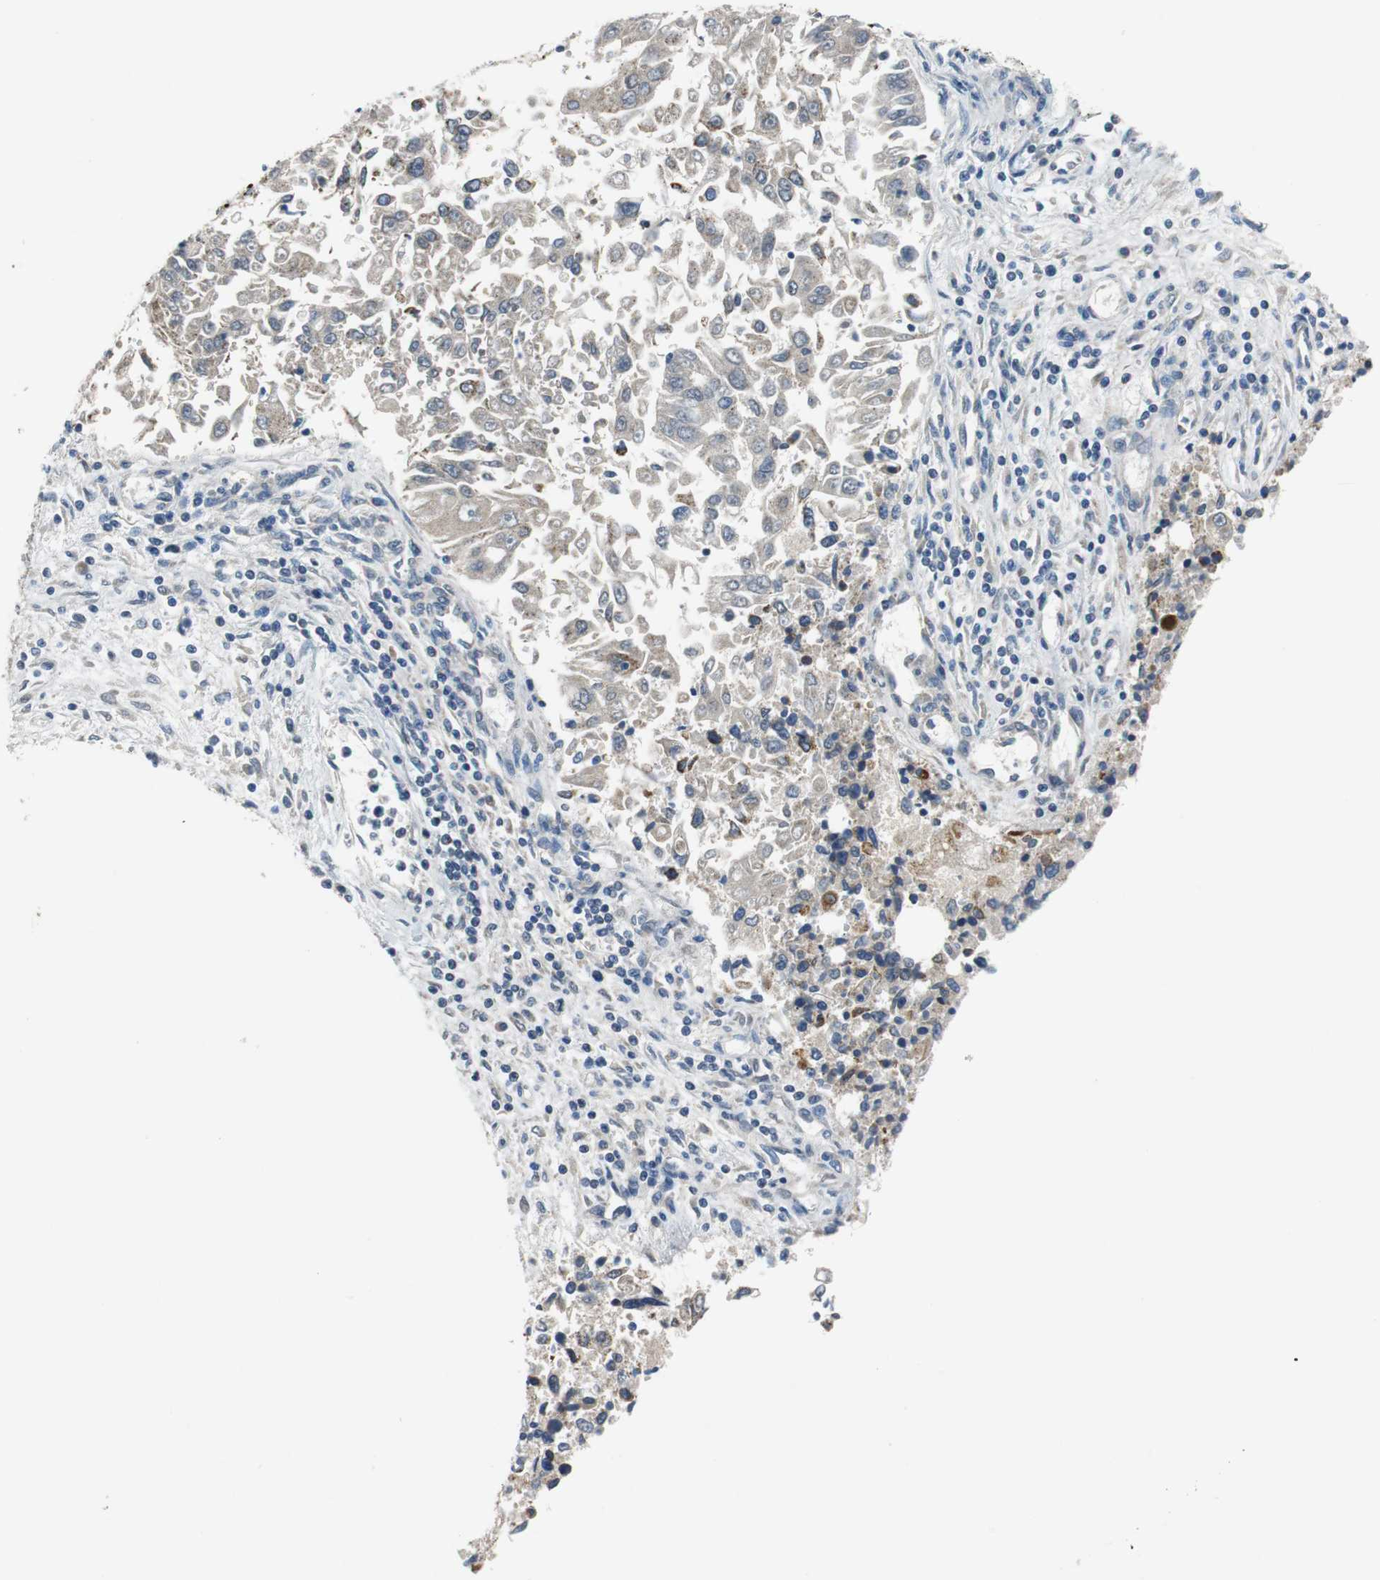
{"staining": {"intensity": "weak", "quantity": "25%-75%", "location": "cytoplasmic/membranous"}, "tissue": "lung cancer", "cell_type": "Tumor cells", "image_type": "cancer", "snomed": [{"axis": "morphology", "description": "Adenocarcinoma, NOS"}, {"axis": "topography", "description": "Lung"}], "caption": "Protein staining of lung adenocarcinoma tissue exhibits weak cytoplasmic/membranous expression in about 25%-75% of tumor cells.", "gene": "NLGN1", "patient": {"sex": "male", "age": 84}}